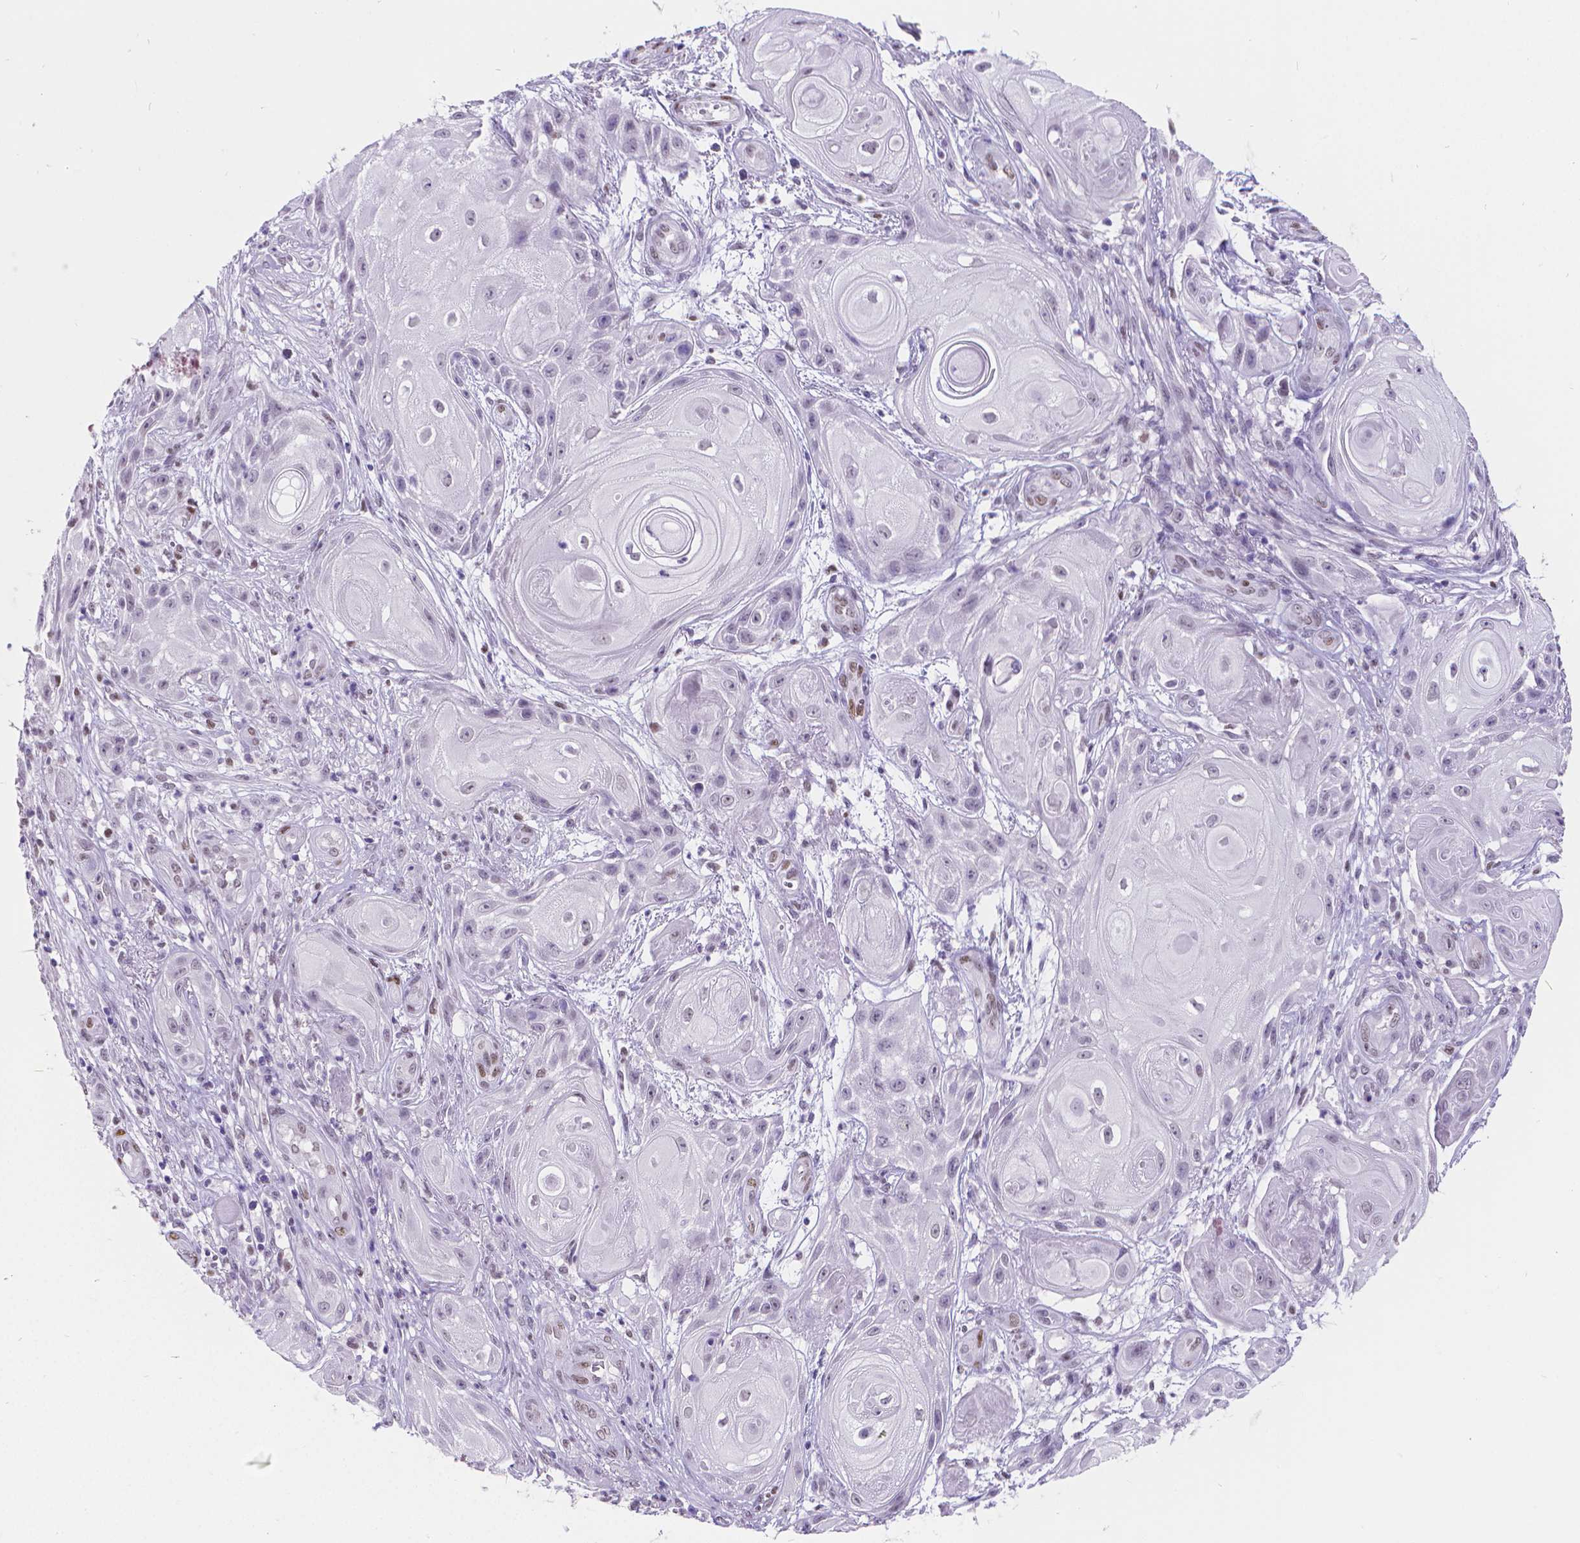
{"staining": {"intensity": "negative", "quantity": "none", "location": "none"}, "tissue": "skin cancer", "cell_type": "Tumor cells", "image_type": "cancer", "snomed": [{"axis": "morphology", "description": "Squamous cell carcinoma, NOS"}, {"axis": "topography", "description": "Skin"}], "caption": "DAB immunohistochemical staining of human skin cancer exhibits no significant positivity in tumor cells.", "gene": "MEF2C", "patient": {"sex": "male", "age": 62}}